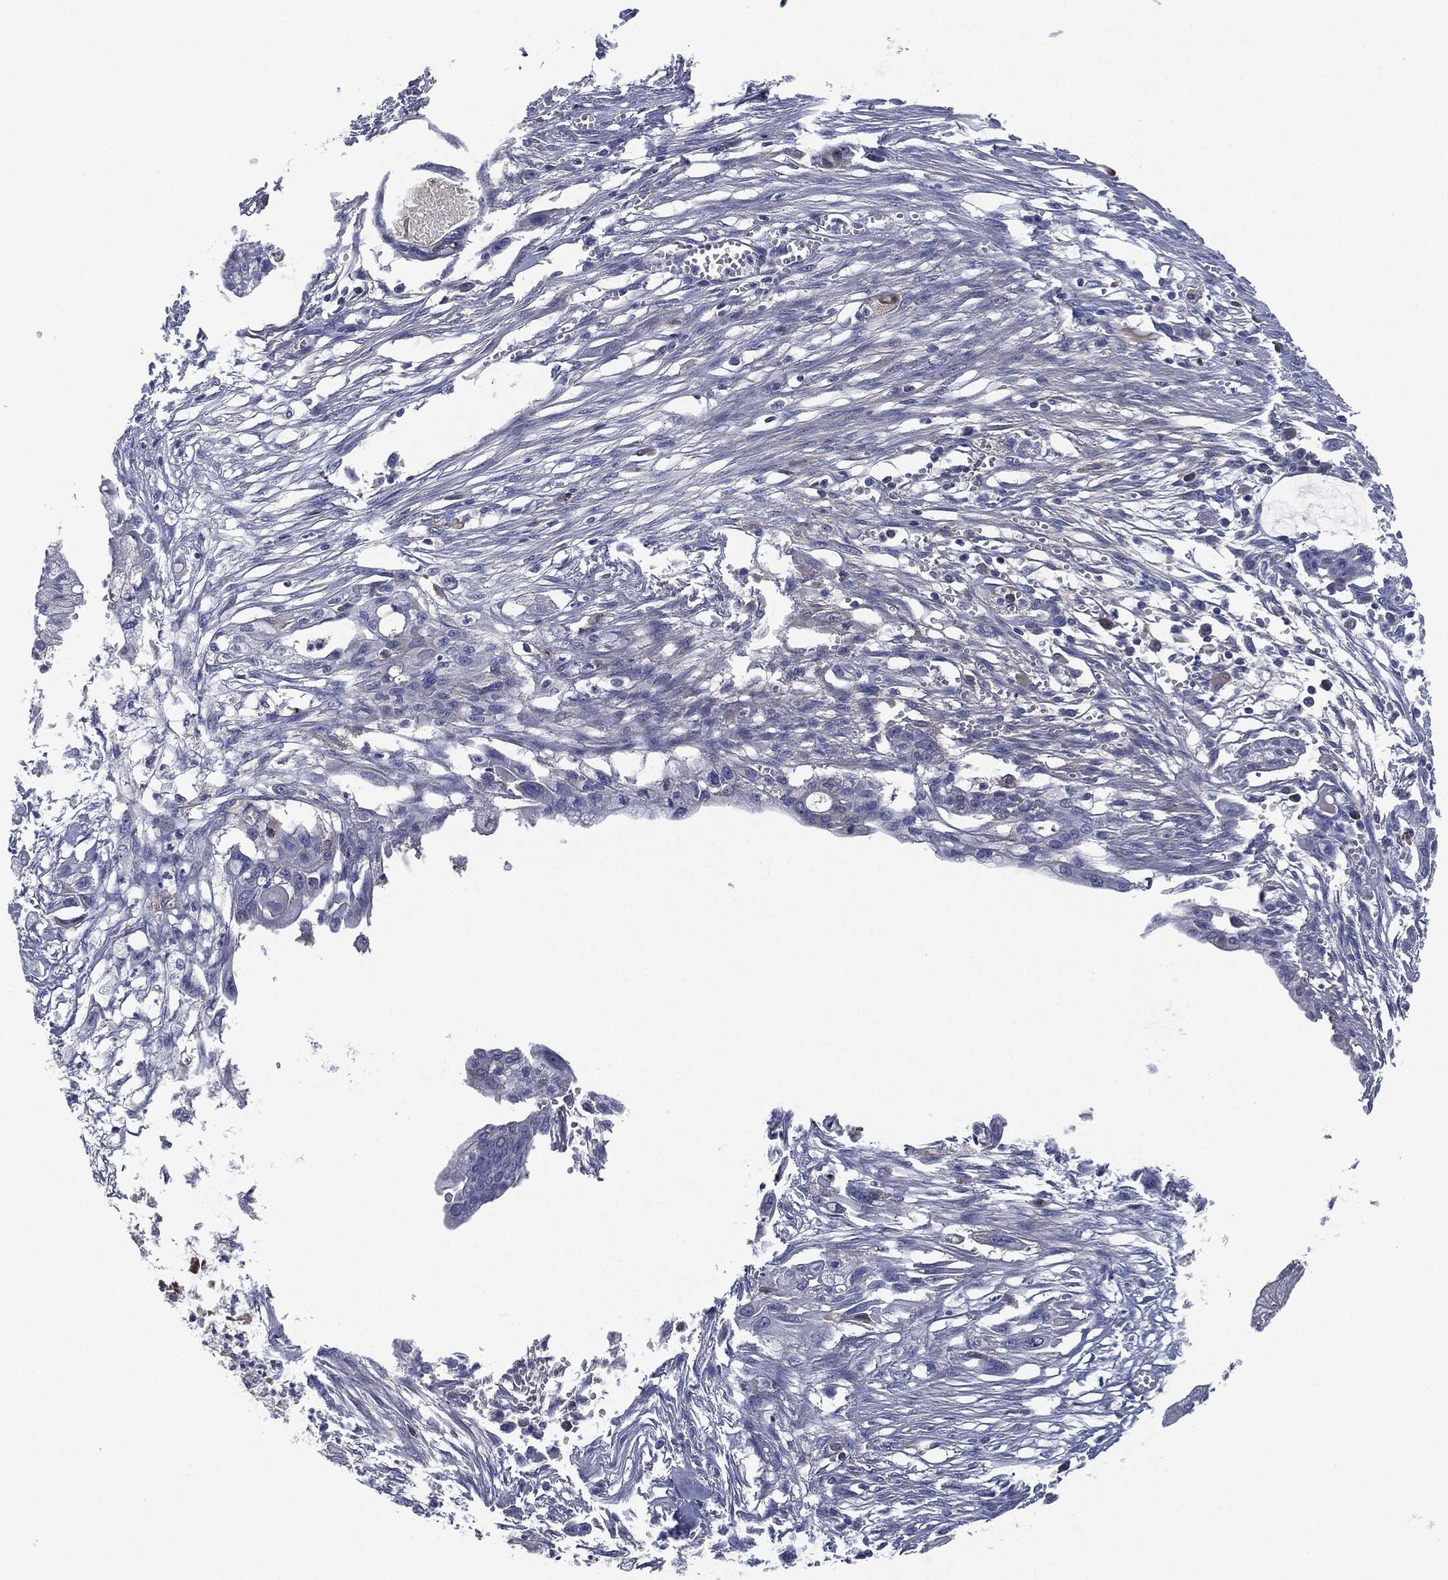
{"staining": {"intensity": "negative", "quantity": "none", "location": "none"}, "tissue": "pancreatic cancer", "cell_type": "Tumor cells", "image_type": "cancer", "snomed": [{"axis": "morphology", "description": "Normal tissue, NOS"}, {"axis": "morphology", "description": "Adenocarcinoma, NOS"}, {"axis": "topography", "description": "Pancreas"}], "caption": "Protein analysis of pancreatic adenocarcinoma exhibits no significant expression in tumor cells.", "gene": "SIGLEC7", "patient": {"sex": "female", "age": 58}}